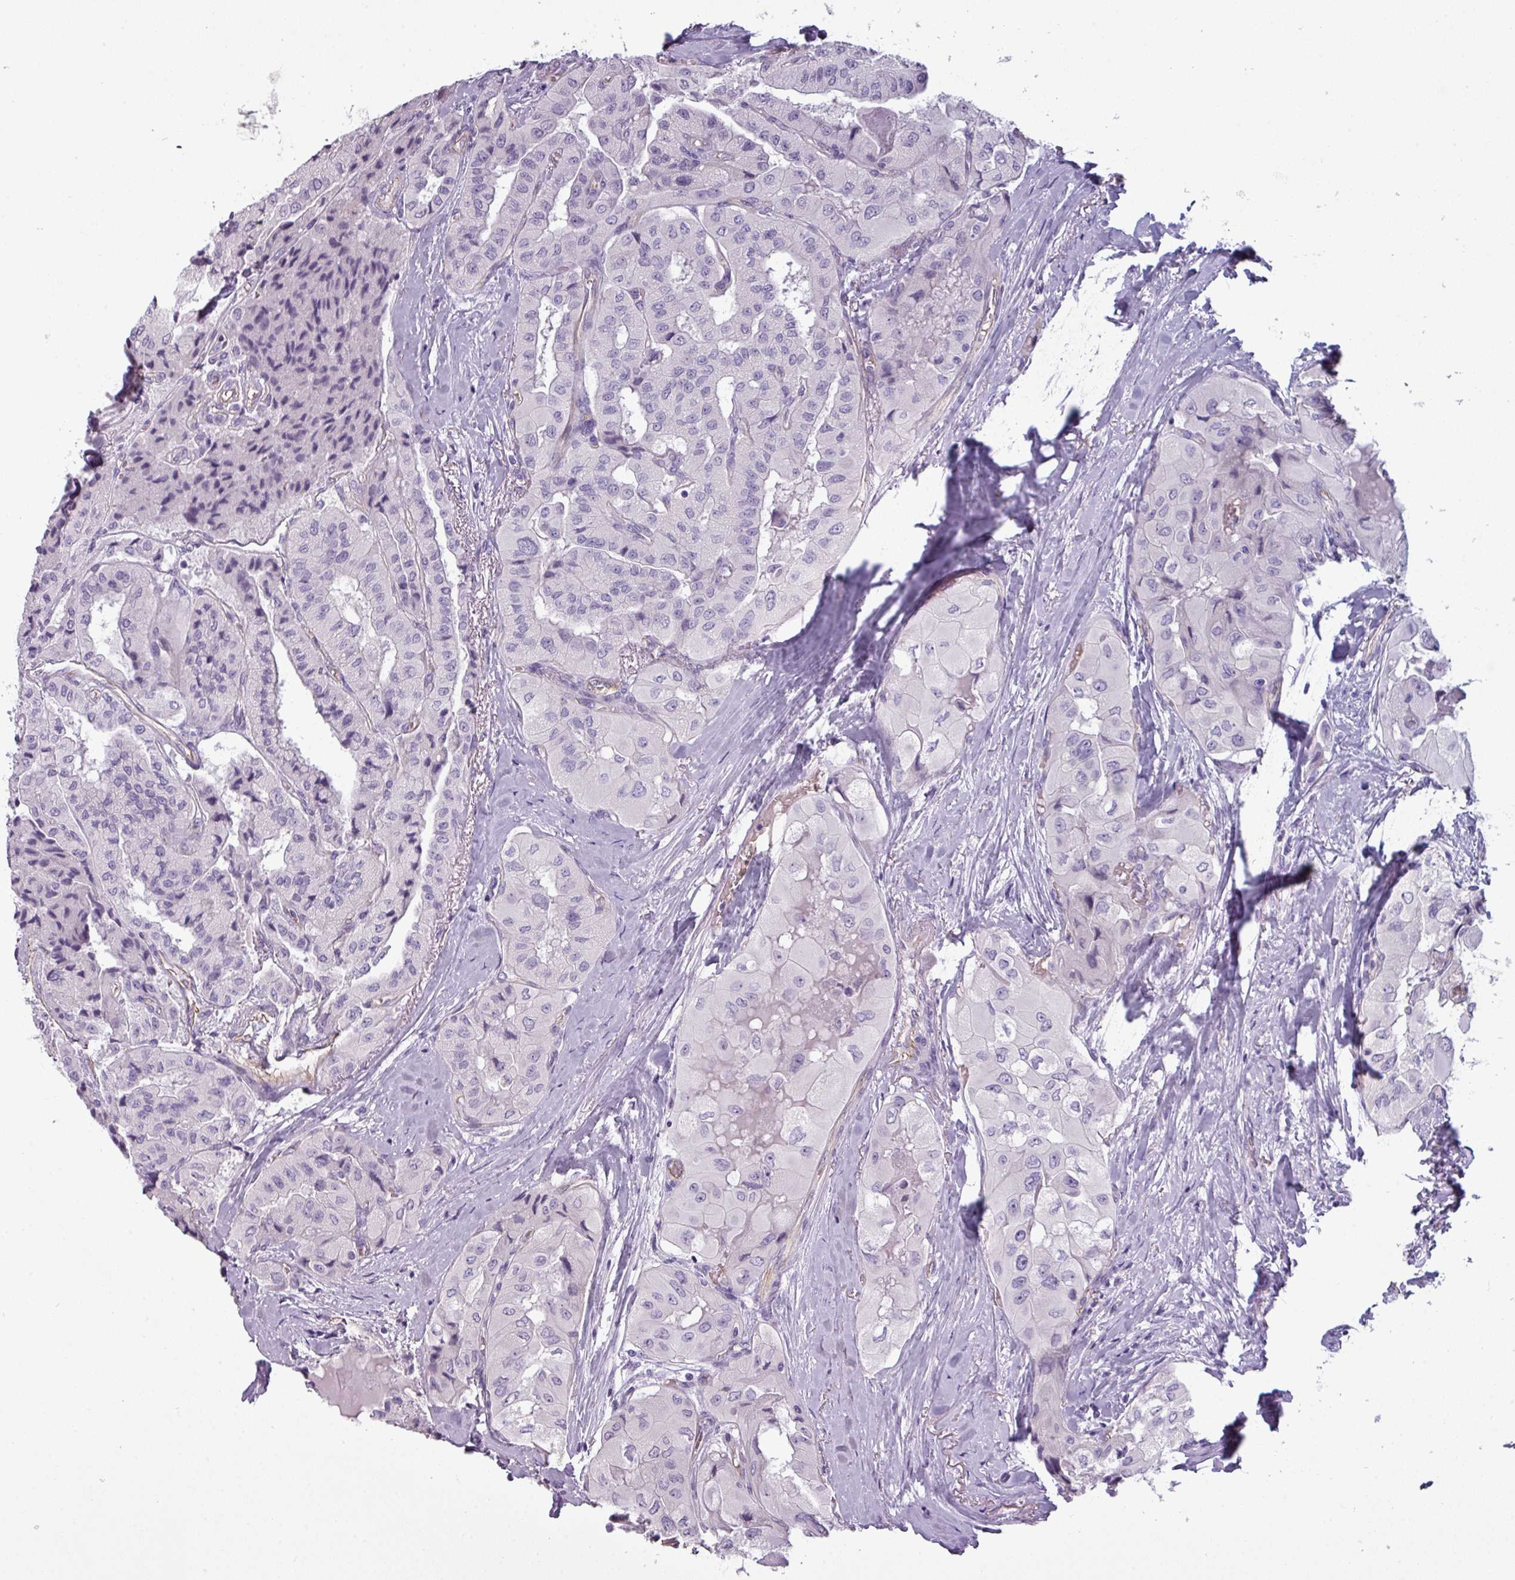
{"staining": {"intensity": "negative", "quantity": "none", "location": "none"}, "tissue": "thyroid cancer", "cell_type": "Tumor cells", "image_type": "cancer", "snomed": [{"axis": "morphology", "description": "Normal tissue, NOS"}, {"axis": "morphology", "description": "Papillary adenocarcinoma, NOS"}, {"axis": "topography", "description": "Thyroid gland"}], "caption": "IHC of thyroid cancer (papillary adenocarcinoma) reveals no staining in tumor cells.", "gene": "AREL1", "patient": {"sex": "female", "age": 59}}